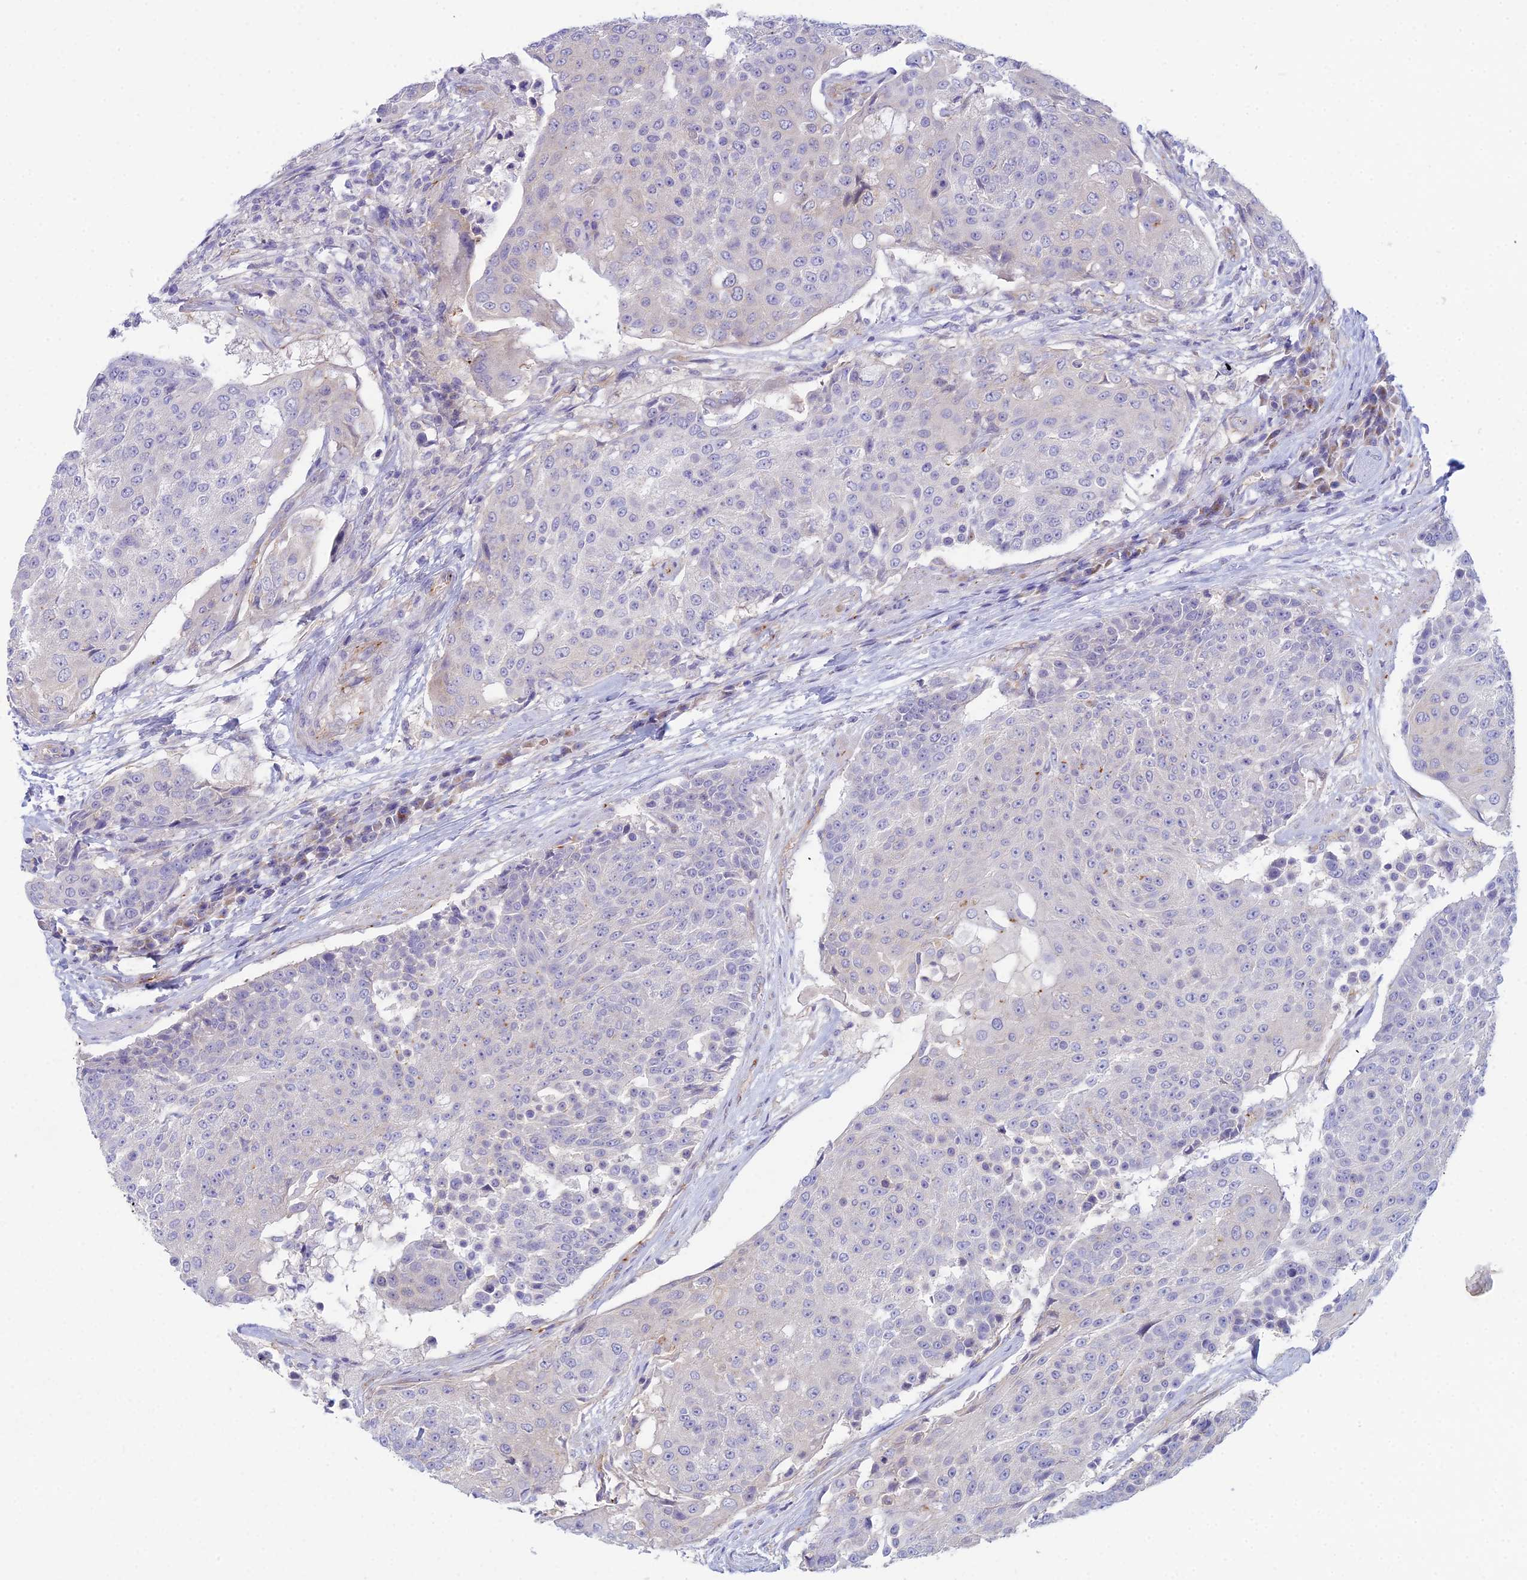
{"staining": {"intensity": "negative", "quantity": "none", "location": "none"}, "tissue": "urothelial cancer", "cell_type": "Tumor cells", "image_type": "cancer", "snomed": [{"axis": "morphology", "description": "Urothelial carcinoma, High grade"}, {"axis": "topography", "description": "Urinary bladder"}], "caption": "Immunohistochemical staining of human urothelial cancer shows no significant positivity in tumor cells. (DAB (3,3'-diaminobenzidine) immunohistochemistry (IHC), high magnification).", "gene": "ZNF564", "patient": {"sex": "female", "age": 63}}